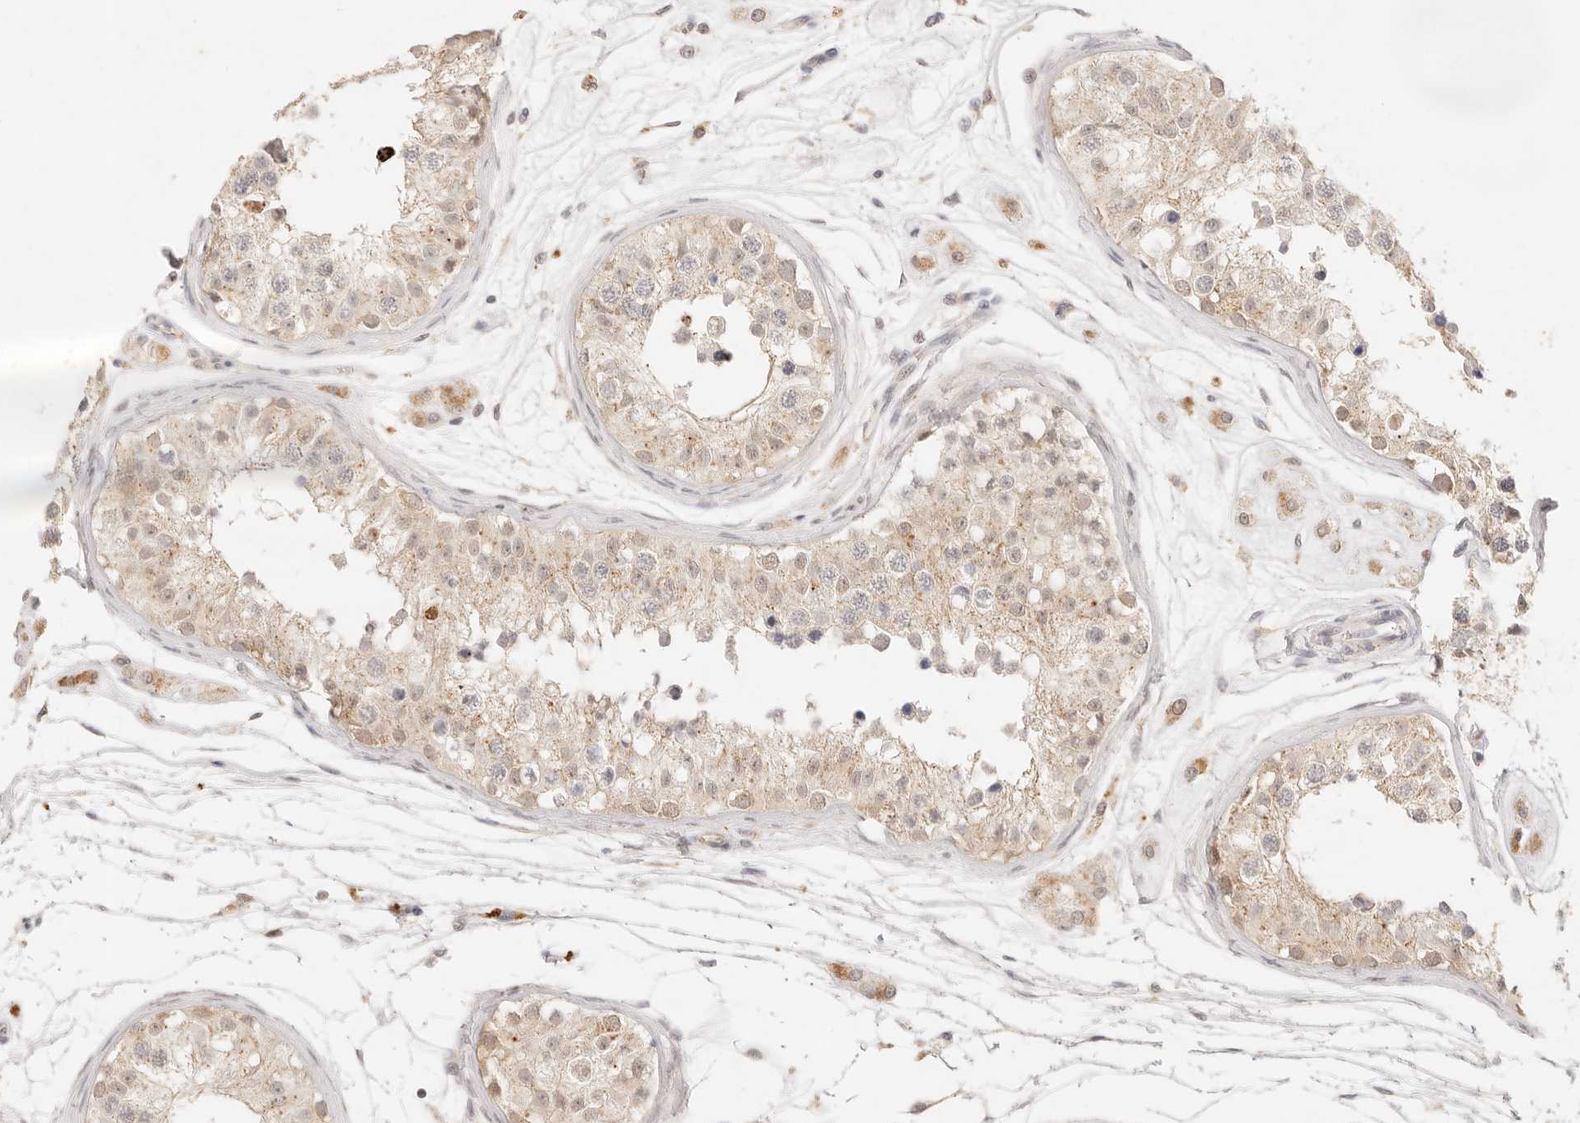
{"staining": {"intensity": "moderate", "quantity": "25%-75%", "location": "cytoplasmic/membranous"}, "tissue": "testis", "cell_type": "Cells in seminiferous ducts", "image_type": "normal", "snomed": [{"axis": "morphology", "description": "Normal tissue, NOS"}, {"axis": "morphology", "description": "Adenocarcinoma, metastatic, NOS"}, {"axis": "topography", "description": "Testis"}], "caption": "Immunohistochemical staining of normal human testis demonstrates 25%-75% levels of moderate cytoplasmic/membranous protein expression in approximately 25%-75% of cells in seminiferous ducts.", "gene": "GPR156", "patient": {"sex": "male", "age": 26}}